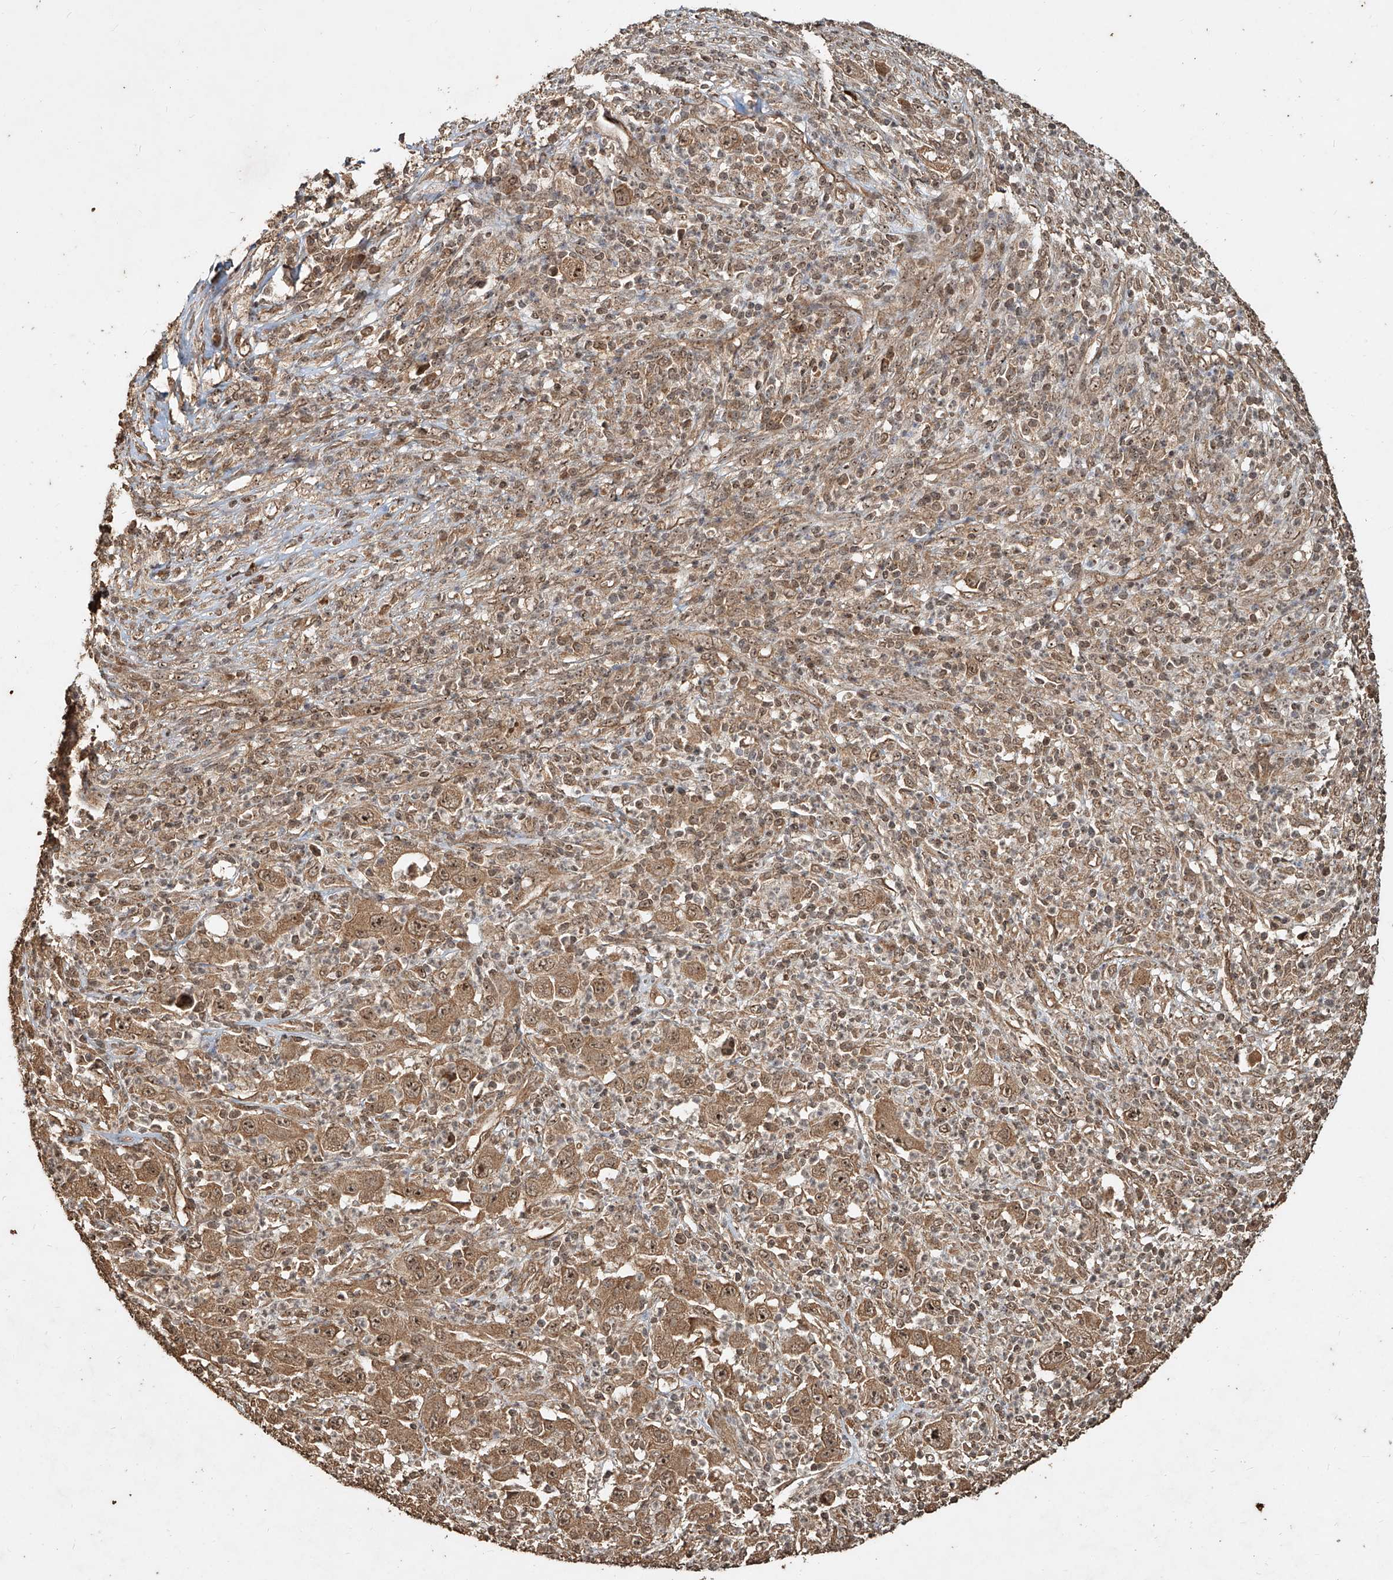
{"staining": {"intensity": "moderate", "quantity": ">75%", "location": "cytoplasmic/membranous,nuclear"}, "tissue": "melanoma", "cell_type": "Tumor cells", "image_type": "cancer", "snomed": [{"axis": "morphology", "description": "Malignant melanoma, Metastatic site"}, {"axis": "topography", "description": "Skin"}], "caption": "Approximately >75% of tumor cells in human melanoma reveal moderate cytoplasmic/membranous and nuclear protein staining as visualized by brown immunohistochemical staining.", "gene": "ZNF660", "patient": {"sex": "female", "age": 56}}